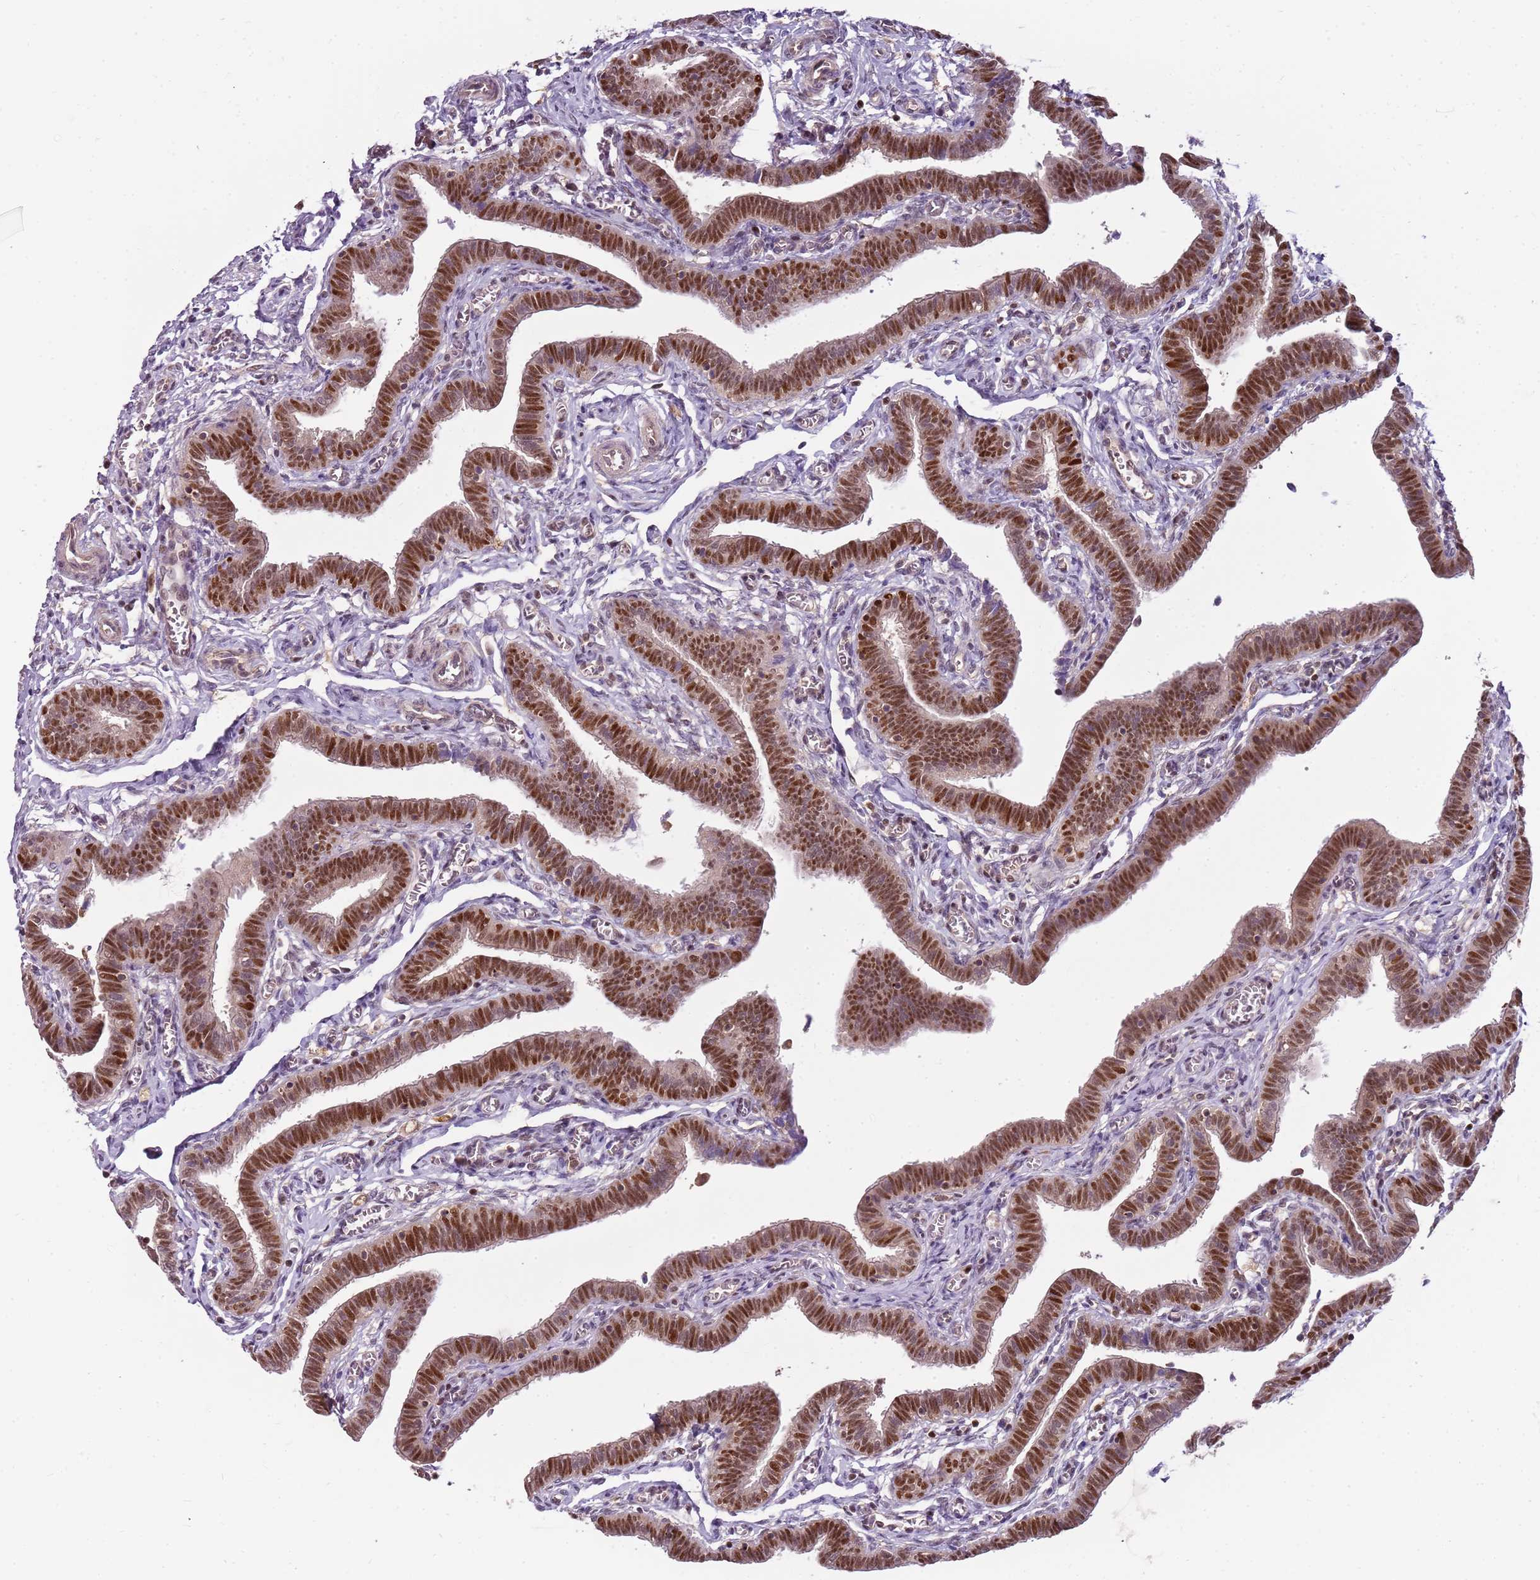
{"staining": {"intensity": "strong", "quantity": ">75%", "location": "nuclear"}, "tissue": "fallopian tube", "cell_type": "Glandular cells", "image_type": "normal", "snomed": [{"axis": "morphology", "description": "Normal tissue, NOS"}, {"axis": "topography", "description": "Fallopian tube"}], "caption": "This image demonstrates immunohistochemistry staining of unremarkable fallopian tube, with high strong nuclear staining in approximately >75% of glandular cells.", "gene": "GSTO2", "patient": {"sex": "female", "age": 36}}